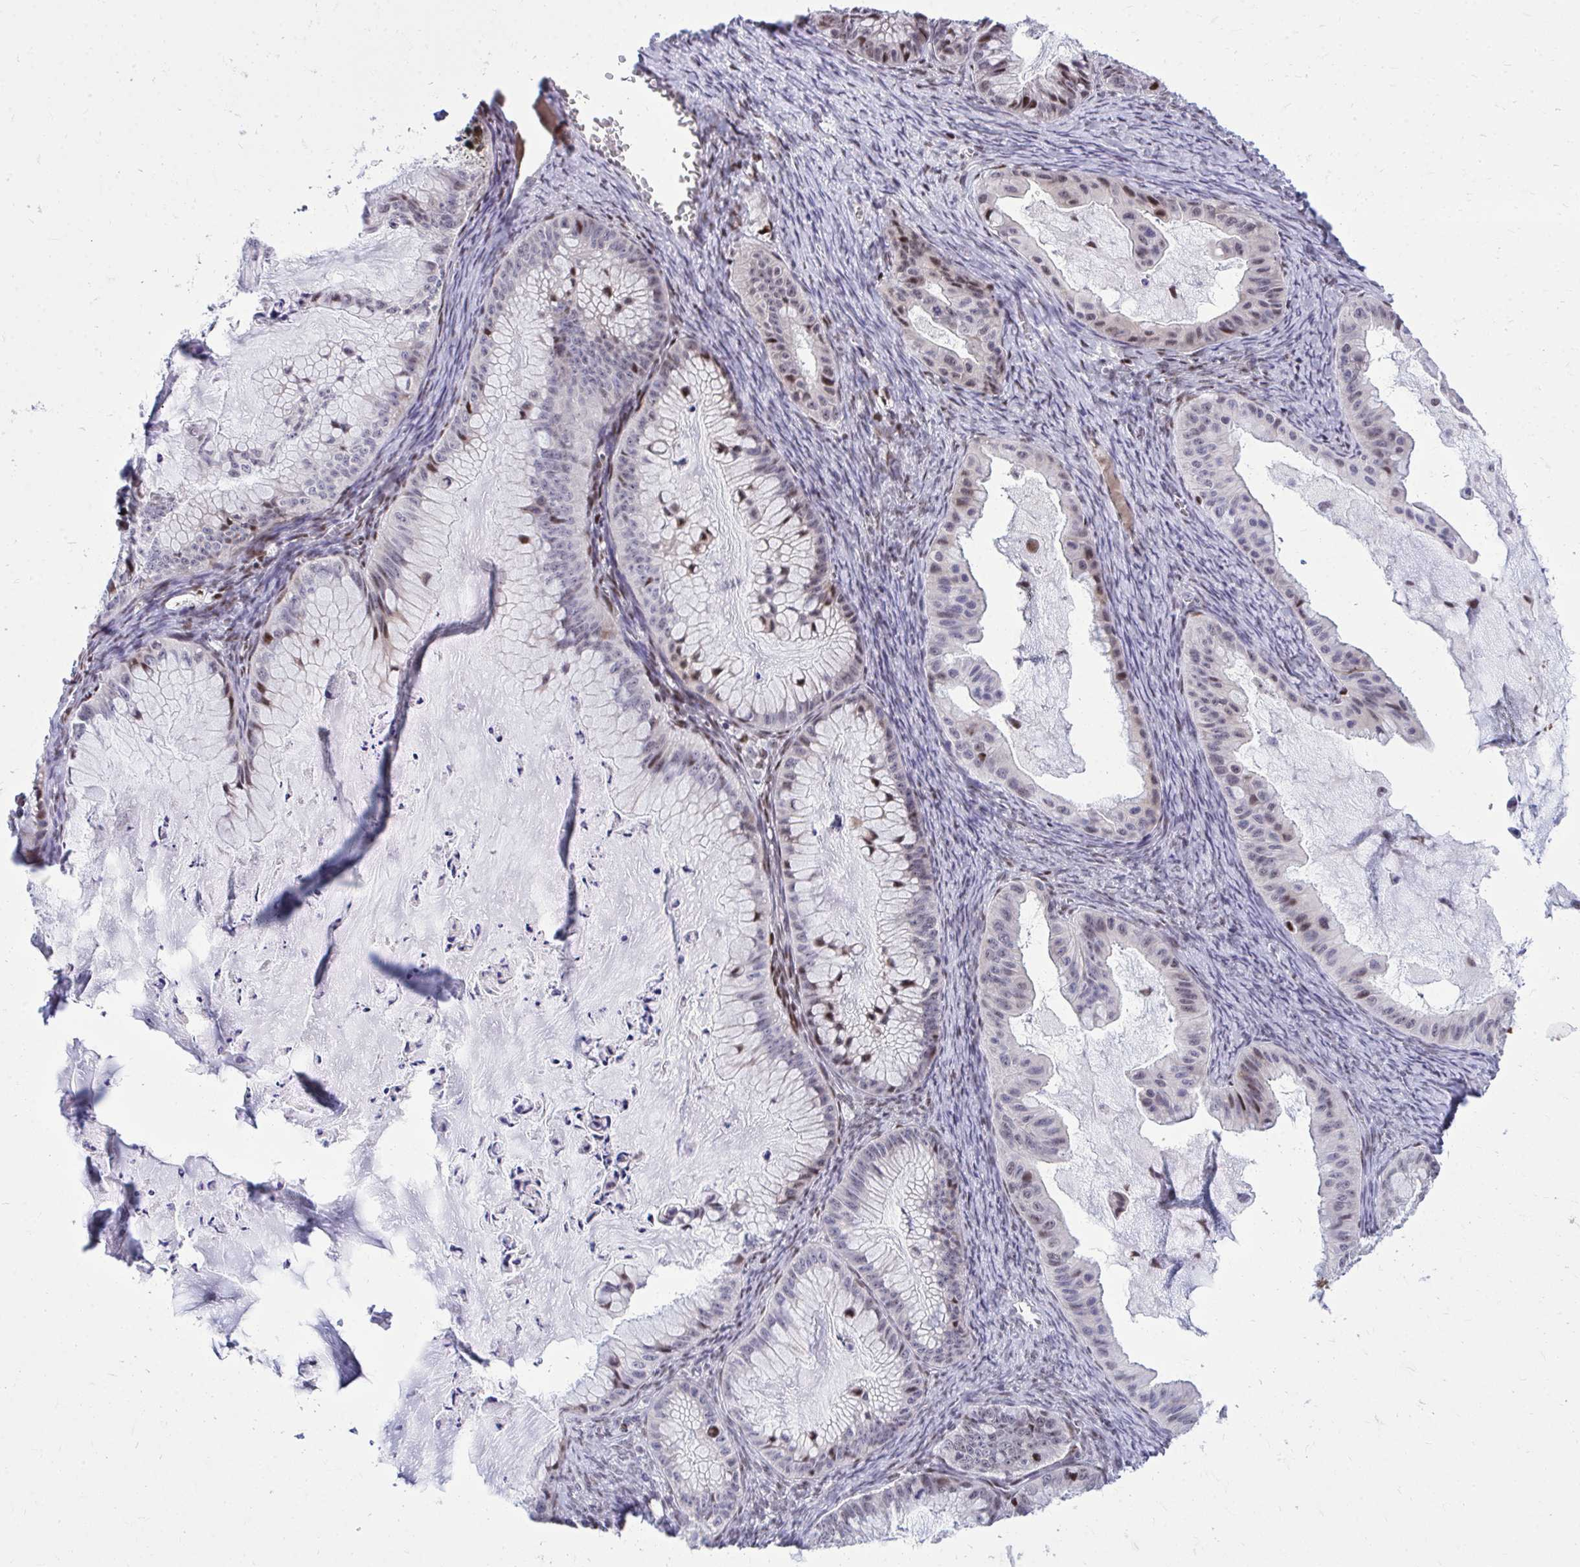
{"staining": {"intensity": "strong", "quantity": "25%-75%", "location": "nuclear"}, "tissue": "ovarian cancer", "cell_type": "Tumor cells", "image_type": "cancer", "snomed": [{"axis": "morphology", "description": "Cystadenocarcinoma, mucinous, NOS"}, {"axis": "topography", "description": "Ovary"}], "caption": "Immunohistochemical staining of mucinous cystadenocarcinoma (ovarian) shows strong nuclear protein positivity in approximately 25%-75% of tumor cells. (Brightfield microscopy of DAB IHC at high magnification).", "gene": "C14orf39", "patient": {"sex": "female", "age": 72}}